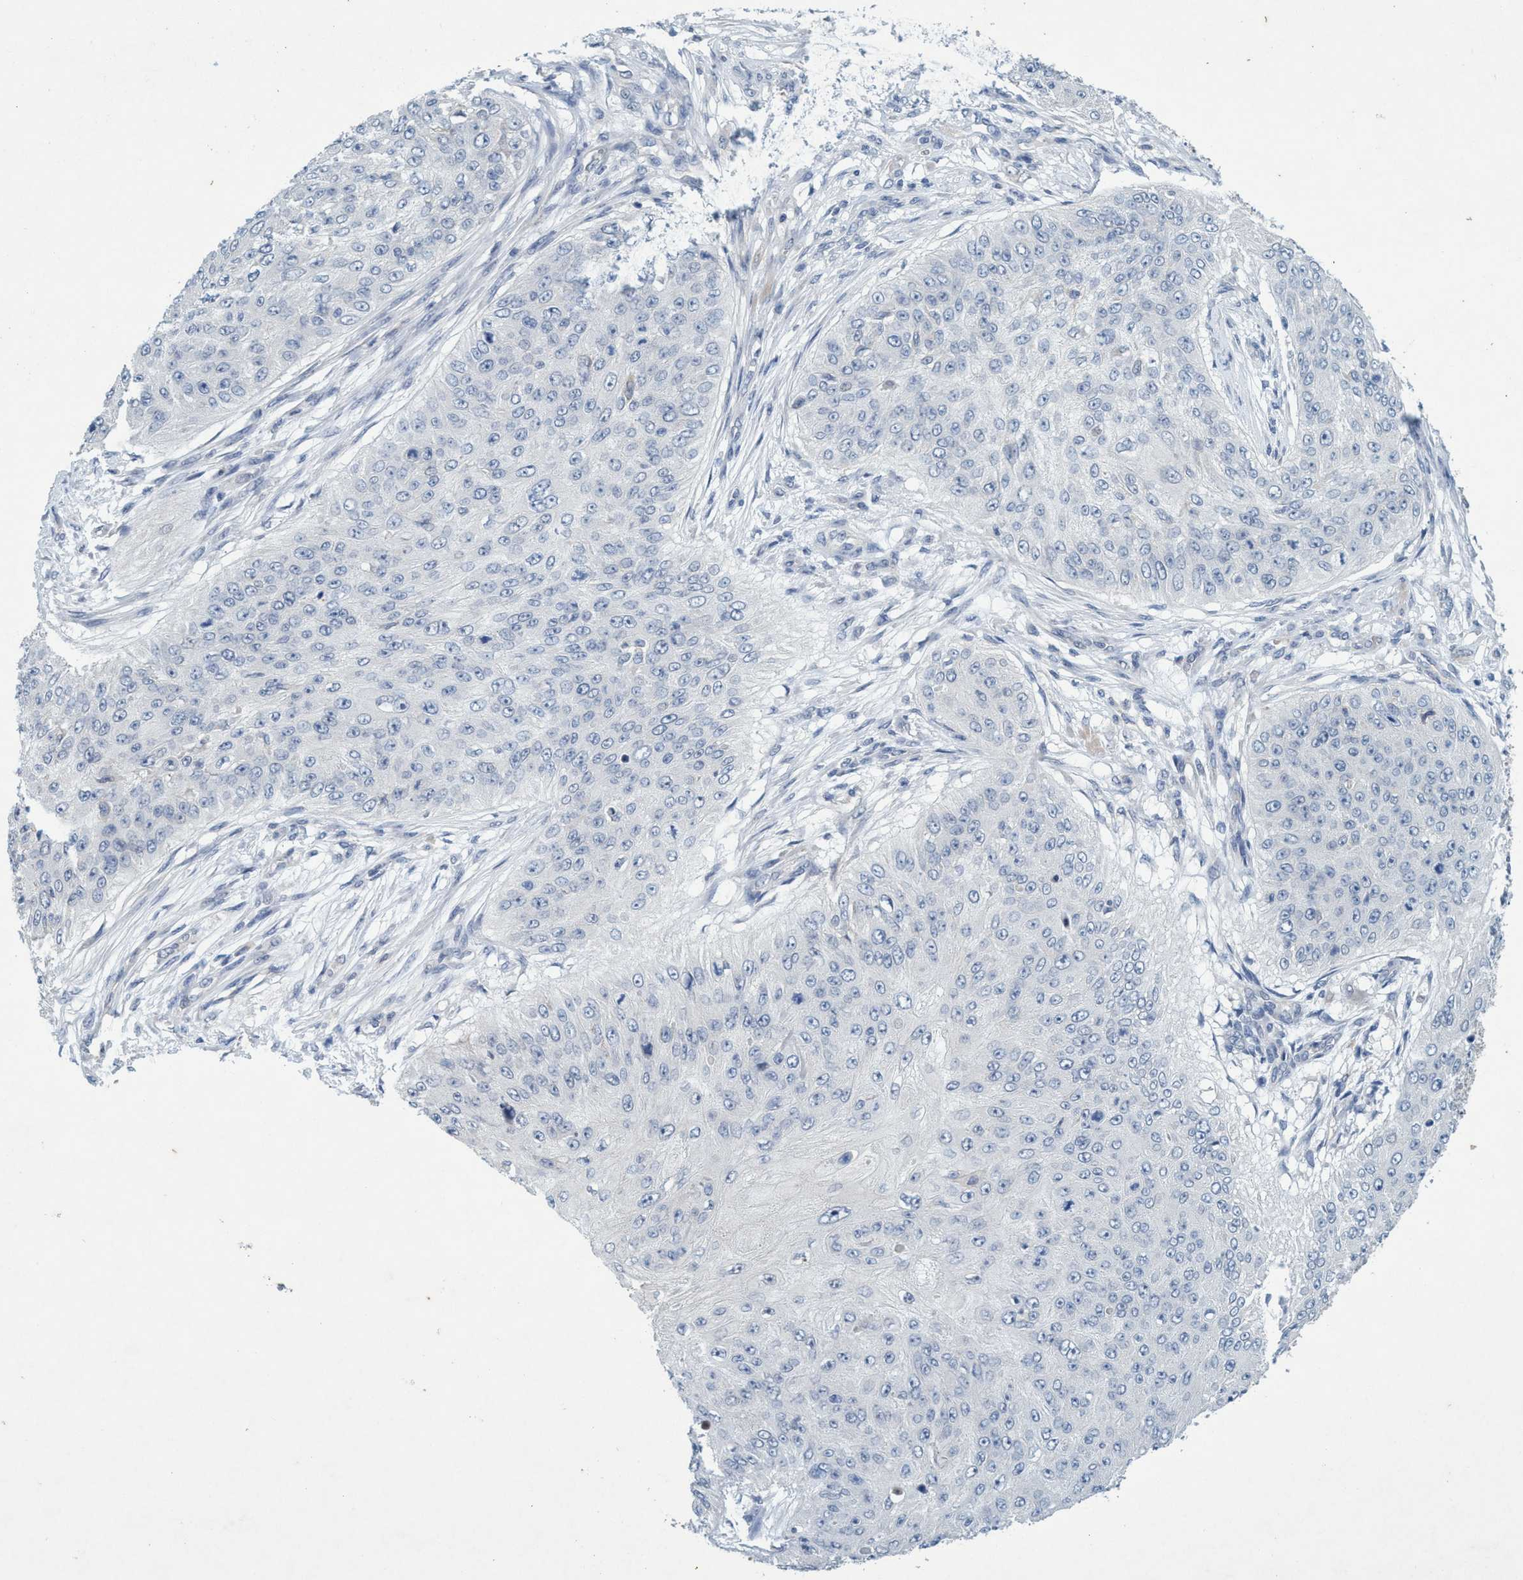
{"staining": {"intensity": "negative", "quantity": "none", "location": "none"}, "tissue": "skin cancer", "cell_type": "Tumor cells", "image_type": "cancer", "snomed": [{"axis": "morphology", "description": "Squamous cell carcinoma, NOS"}, {"axis": "topography", "description": "Skin"}], "caption": "Tumor cells show no significant protein positivity in squamous cell carcinoma (skin). (DAB (3,3'-diaminobenzidine) IHC visualized using brightfield microscopy, high magnification).", "gene": "RNF208", "patient": {"sex": "female", "age": 80}}